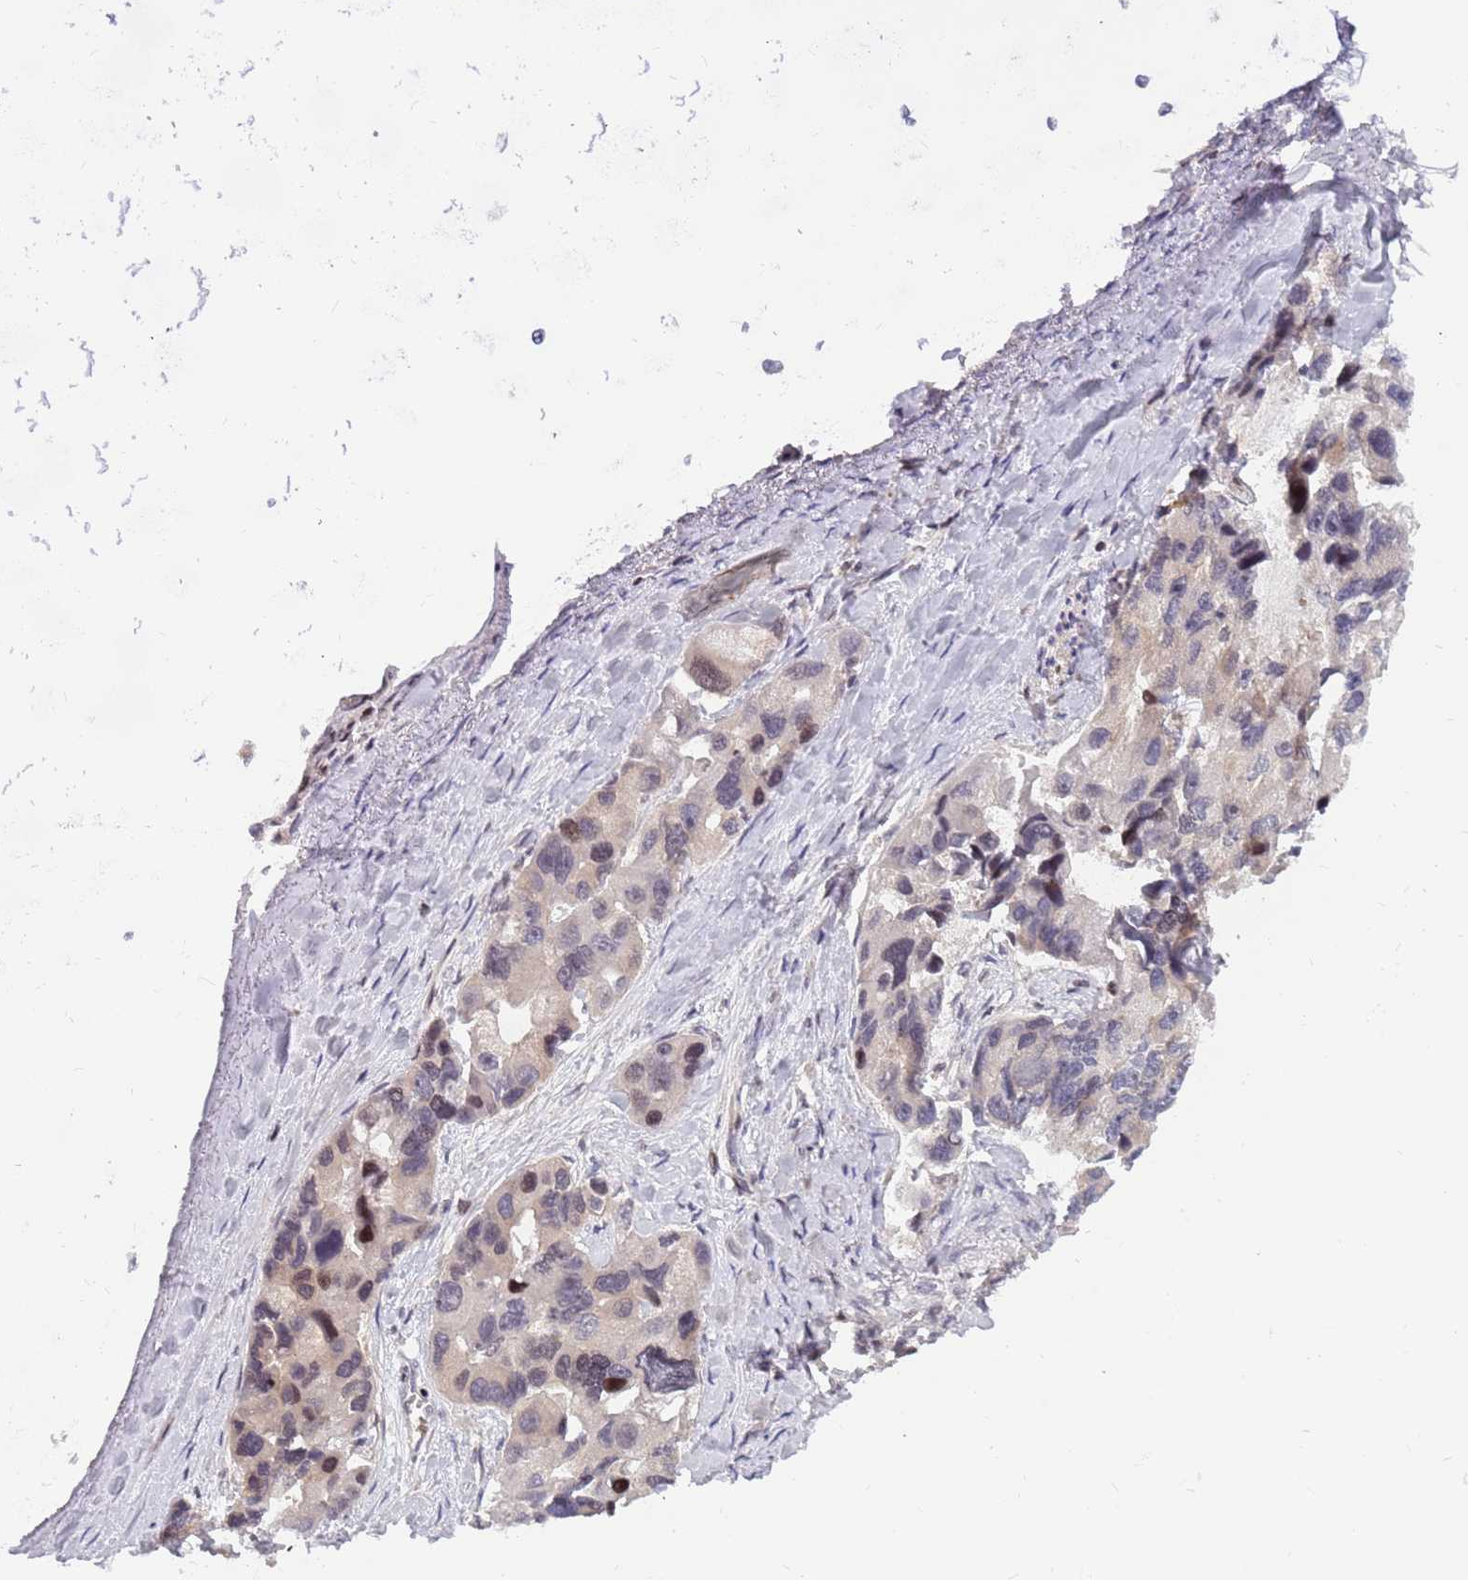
{"staining": {"intensity": "negative", "quantity": "none", "location": "none"}, "tissue": "lung cancer", "cell_type": "Tumor cells", "image_type": "cancer", "snomed": [{"axis": "morphology", "description": "Adenocarcinoma, NOS"}, {"axis": "topography", "description": "Lung"}], "caption": "Tumor cells show no significant protein positivity in lung cancer (adenocarcinoma).", "gene": "ARHGEF5", "patient": {"sex": "female", "age": 54}}